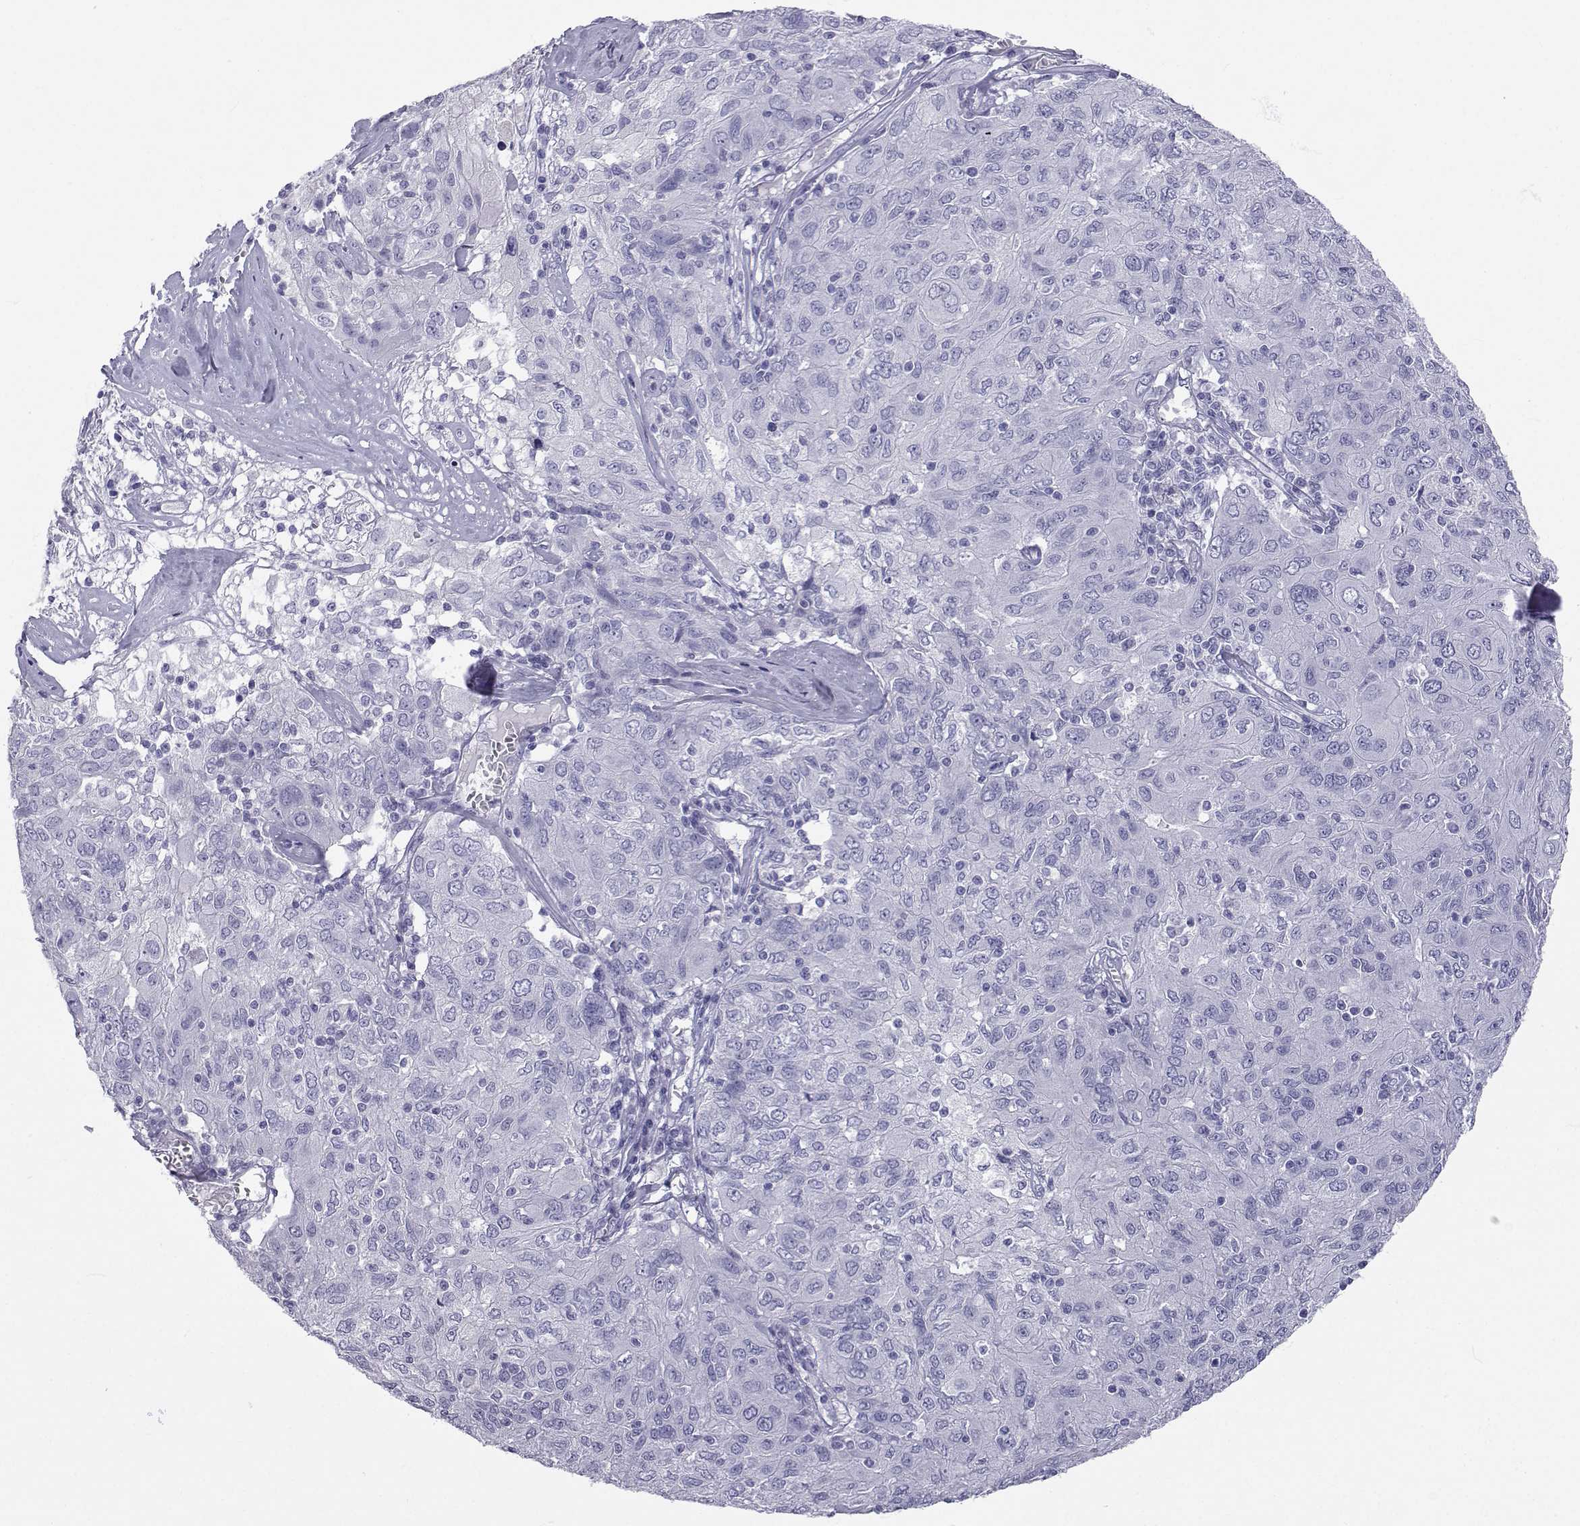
{"staining": {"intensity": "negative", "quantity": "none", "location": "none"}, "tissue": "ovarian cancer", "cell_type": "Tumor cells", "image_type": "cancer", "snomed": [{"axis": "morphology", "description": "Carcinoma, endometroid"}, {"axis": "topography", "description": "Ovary"}], "caption": "DAB (3,3'-diaminobenzidine) immunohistochemical staining of ovarian cancer (endometroid carcinoma) displays no significant staining in tumor cells. (DAB (3,3'-diaminobenzidine) immunohistochemistry, high magnification).", "gene": "SLC6A3", "patient": {"sex": "female", "age": 50}}